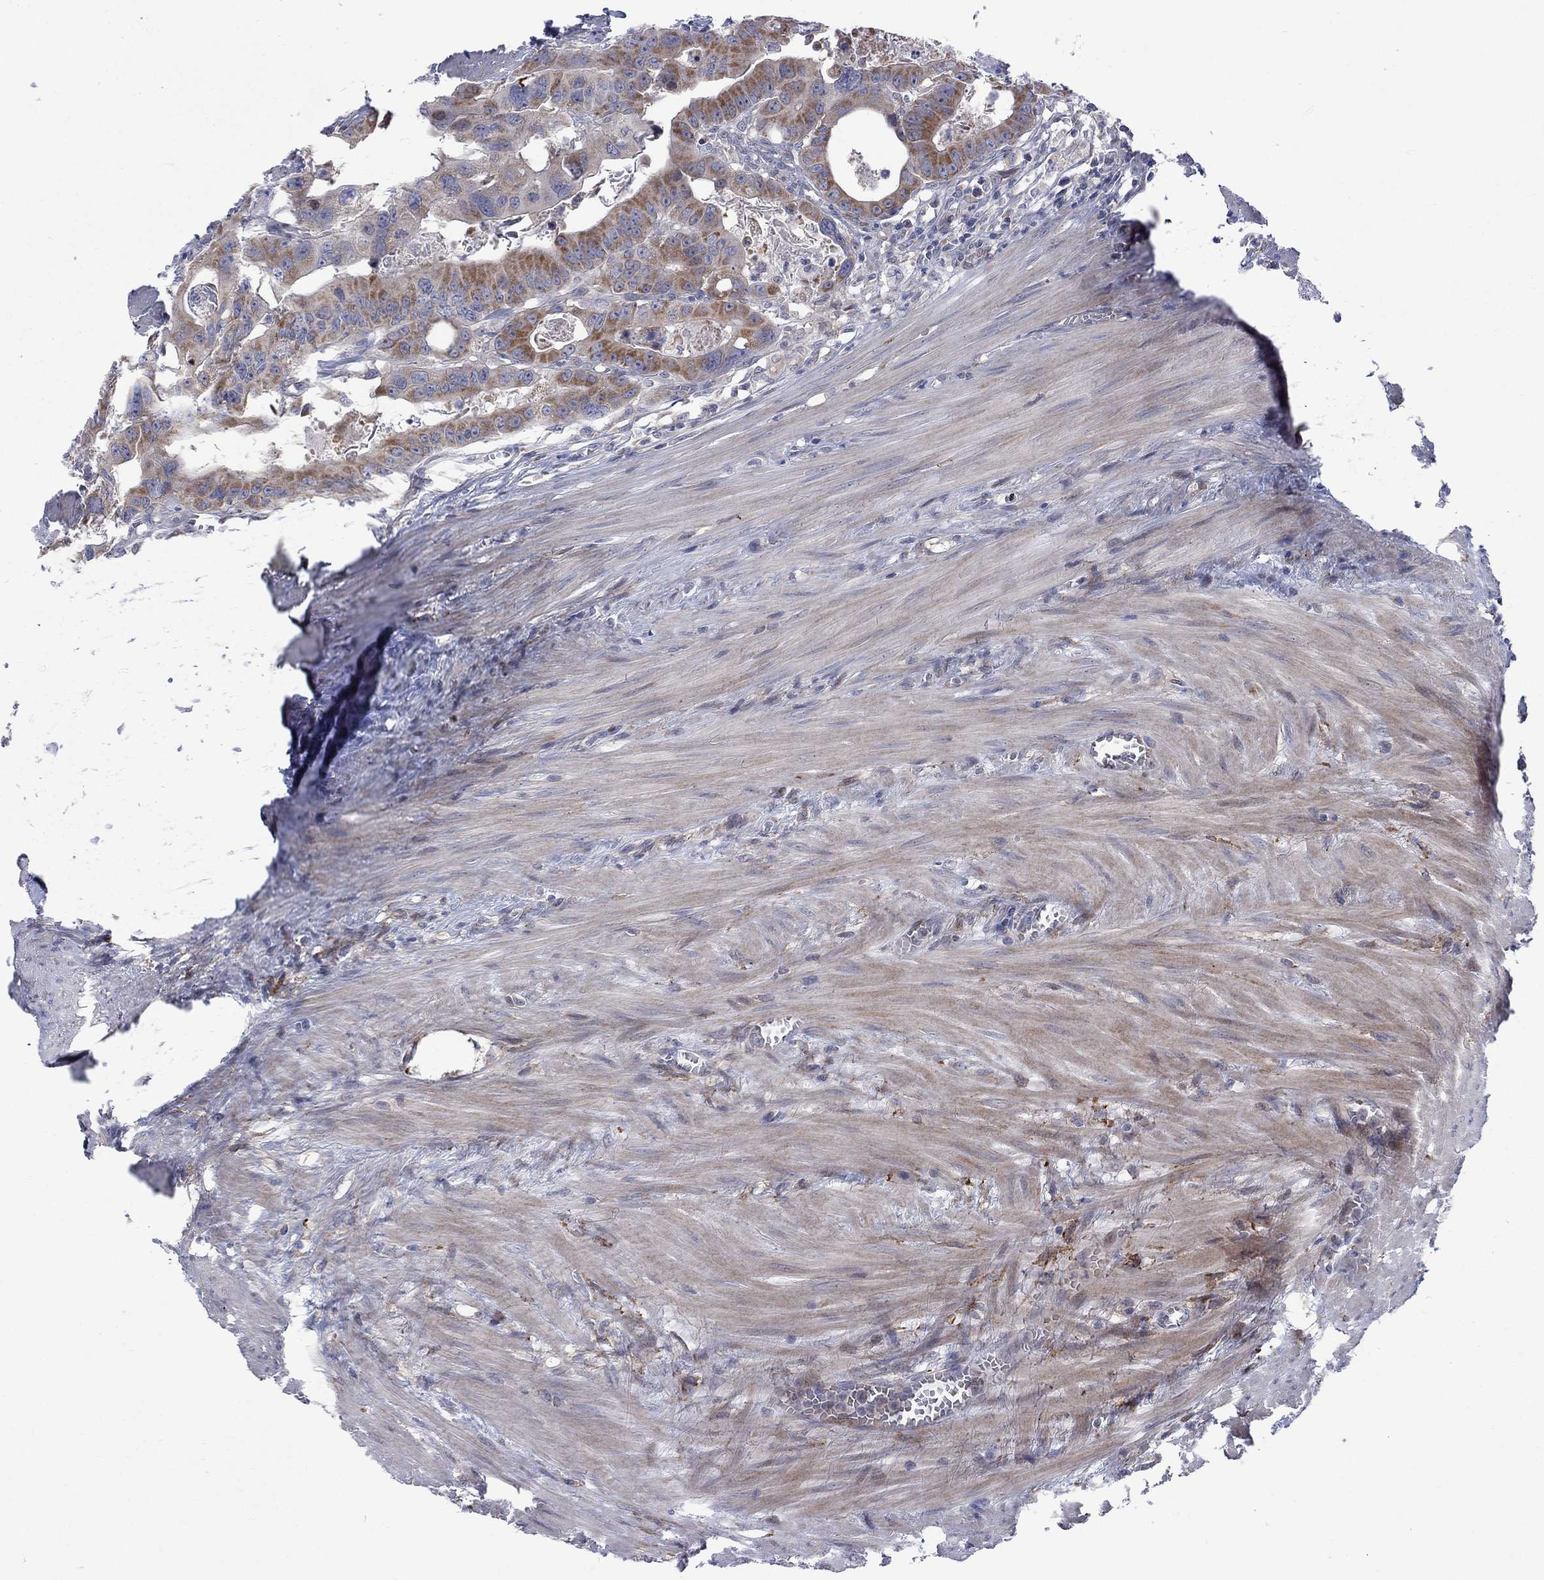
{"staining": {"intensity": "strong", "quantity": "25%-75%", "location": "cytoplasmic/membranous"}, "tissue": "colorectal cancer", "cell_type": "Tumor cells", "image_type": "cancer", "snomed": [{"axis": "morphology", "description": "Adenocarcinoma, NOS"}, {"axis": "topography", "description": "Rectum"}], "caption": "Protein staining of colorectal cancer (adenocarcinoma) tissue exhibits strong cytoplasmic/membranous expression in approximately 25%-75% of tumor cells. Using DAB (brown) and hematoxylin (blue) stains, captured at high magnification using brightfield microscopy.", "gene": "SLC35F2", "patient": {"sex": "male", "age": 64}}